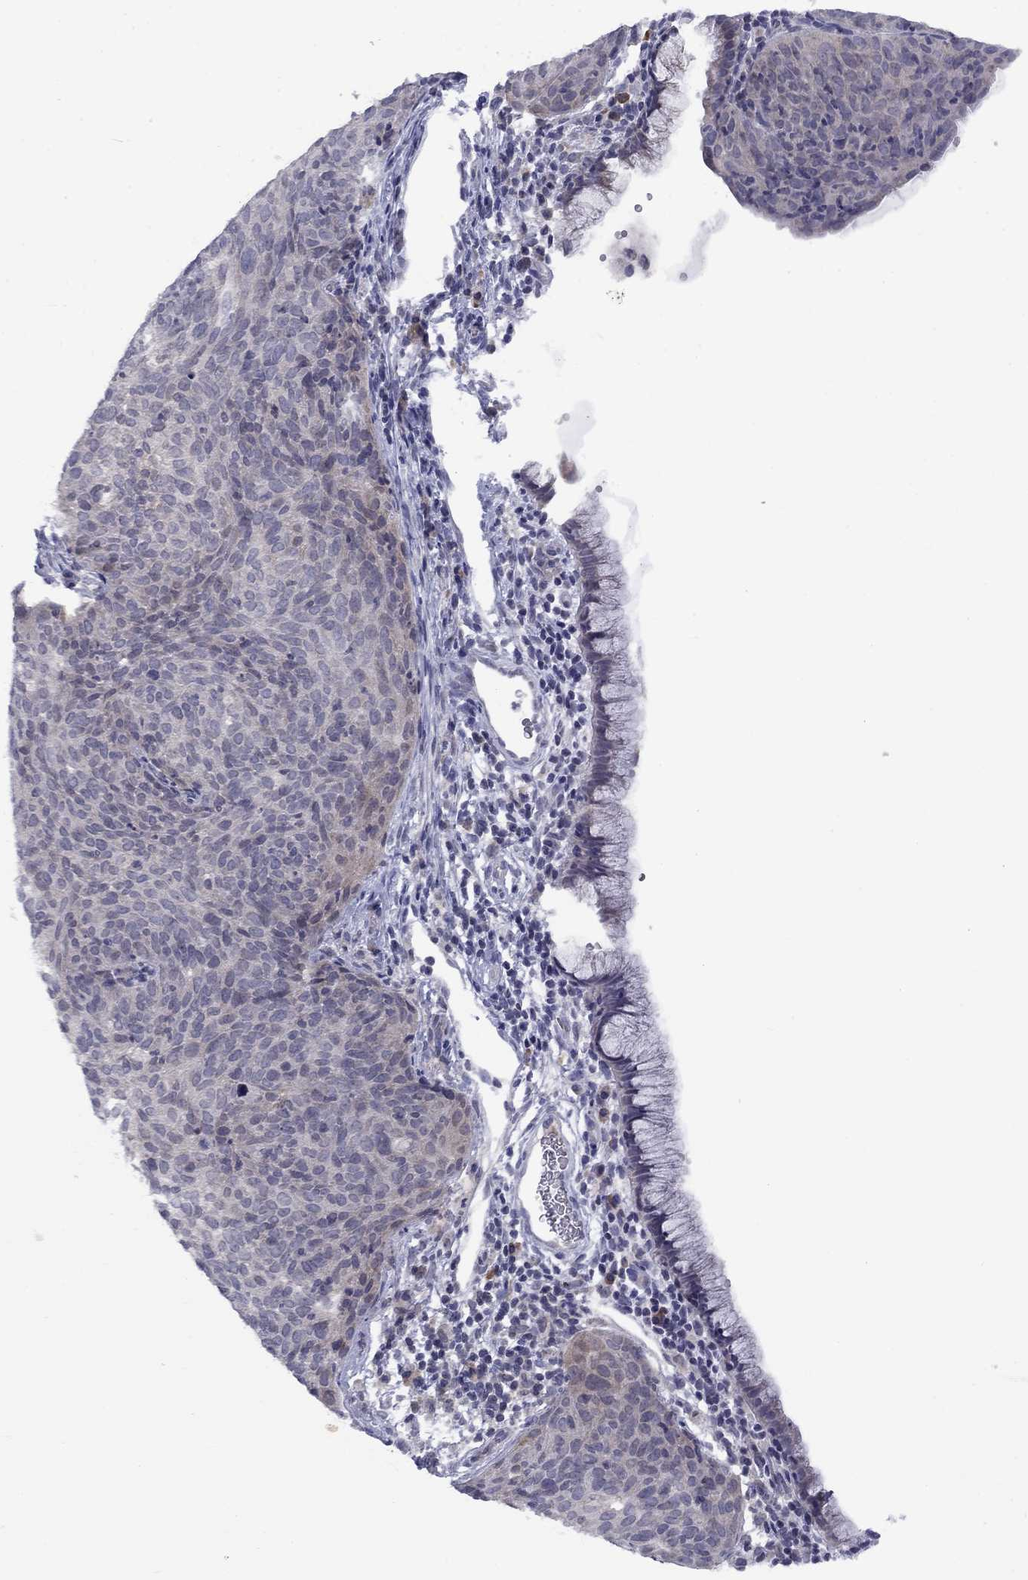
{"staining": {"intensity": "negative", "quantity": "none", "location": "none"}, "tissue": "cervical cancer", "cell_type": "Tumor cells", "image_type": "cancer", "snomed": [{"axis": "morphology", "description": "Squamous cell carcinoma, NOS"}, {"axis": "topography", "description": "Cervix"}], "caption": "An IHC micrograph of cervical cancer (squamous cell carcinoma) is shown. There is no staining in tumor cells of cervical cancer (squamous cell carcinoma). (DAB (3,3'-diaminobenzidine) immunohistochemistry (IHC) with hematoxylin counter stain).", "gene": "CACNA1A", "patient": {"sex": "female", "age": 39}}